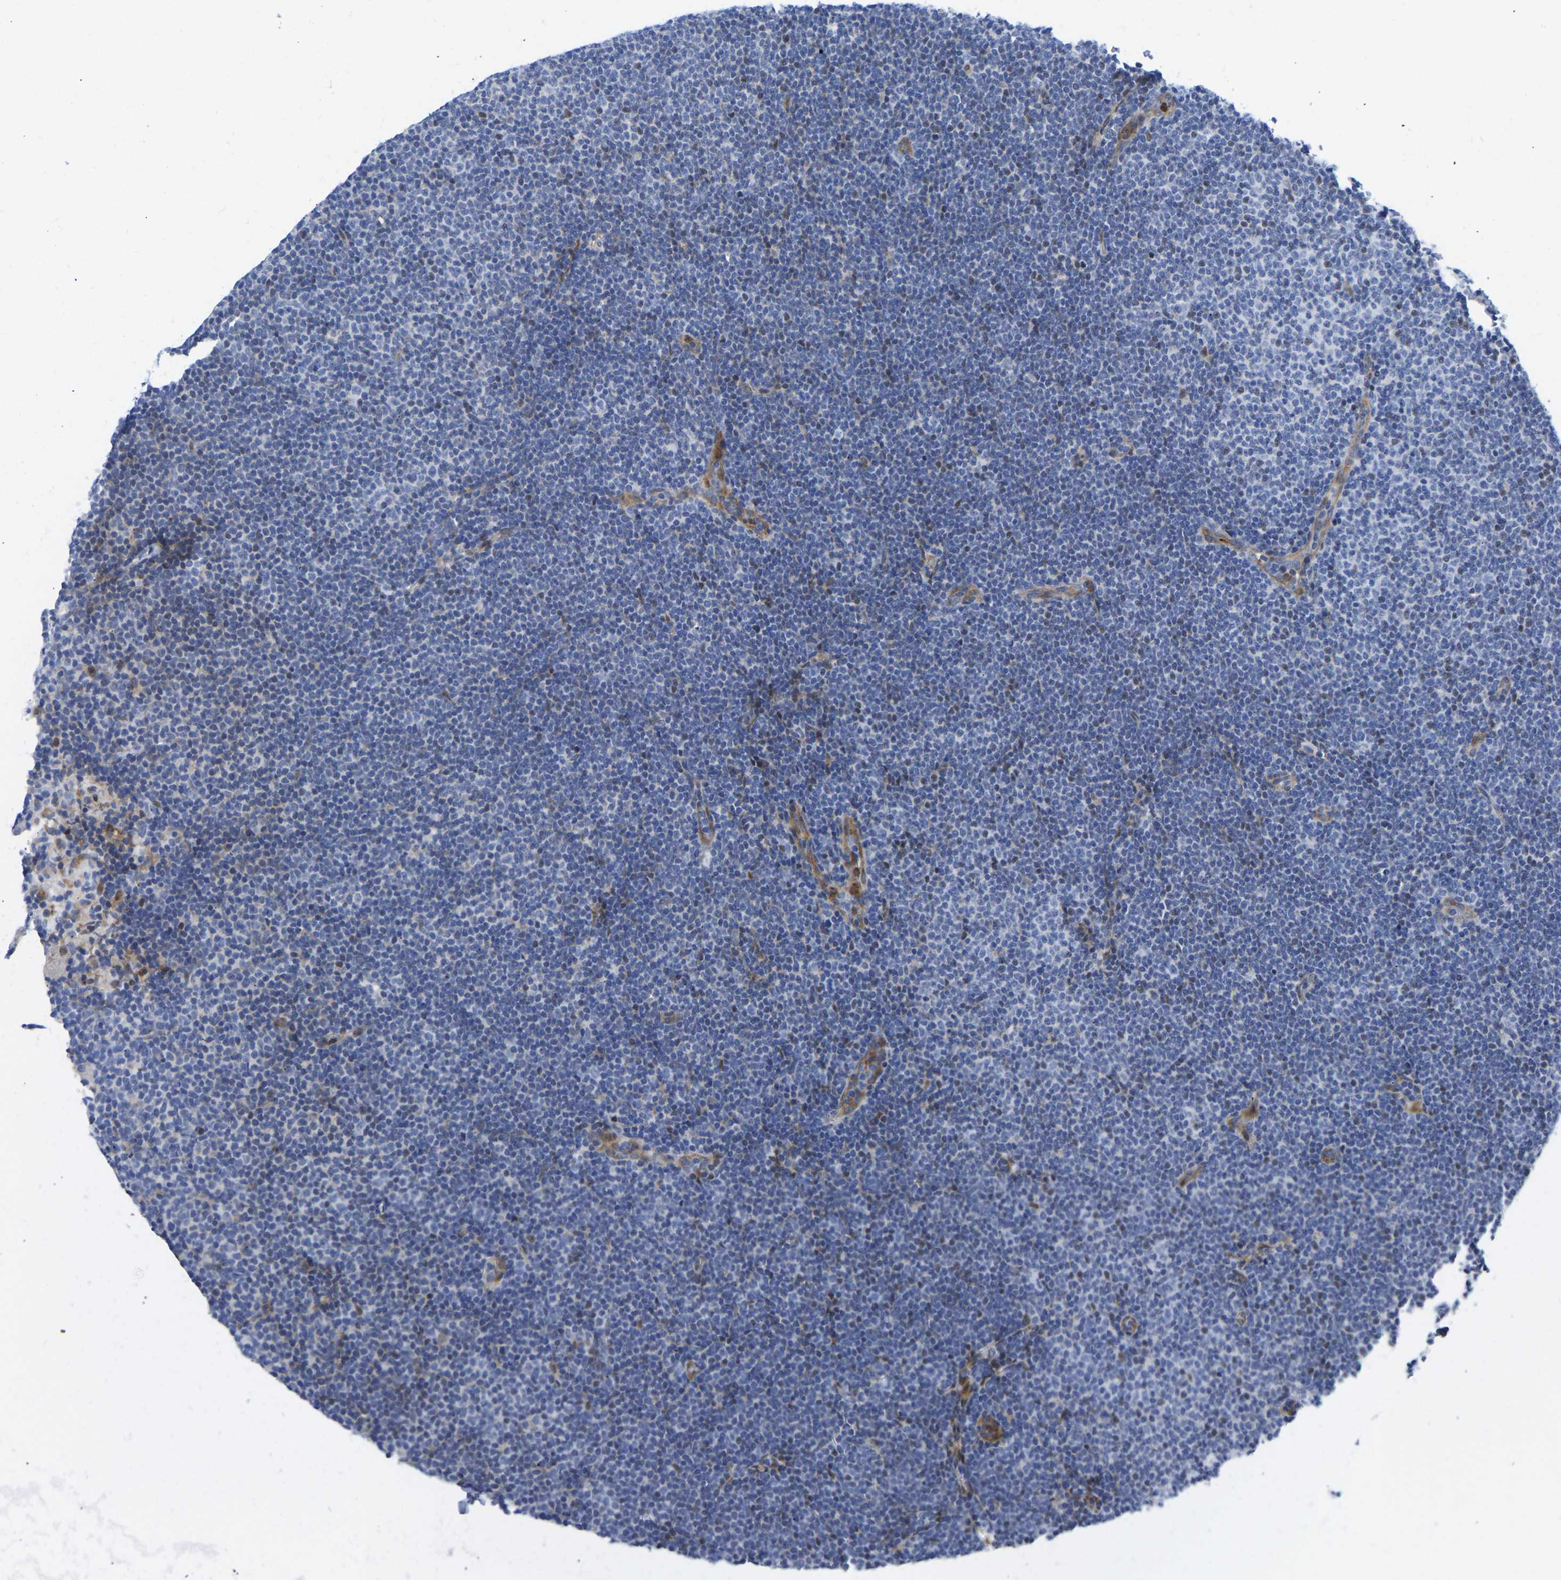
{"staining": {"intensity": "weak", "quantity": "<25%", "location": "nuclear"}, "tissue": "lymphoma", "cell_type": "Tumor cells", "image_type": "cancer", "snomed": [{"axis": "morphology", "description": "Malignant lymphoma, non-Hodgkin's type, Low grade"}, {"axis": "topography", "description": "Lymph node"}], "caption": "High power microscopy photomicrograph of an immunohistochemistry (IHC) image of malignant lymphoma, non-Hodgkin's type (low-grade), revealing no significant expression in tumor cells. (DAB (3,3'-diaminobenzidine) immunohistochemistry (IHC) with hematoxylin counter stain).", "gene": "HDAC5", "patient": {"sex": "female", "age": 53}}